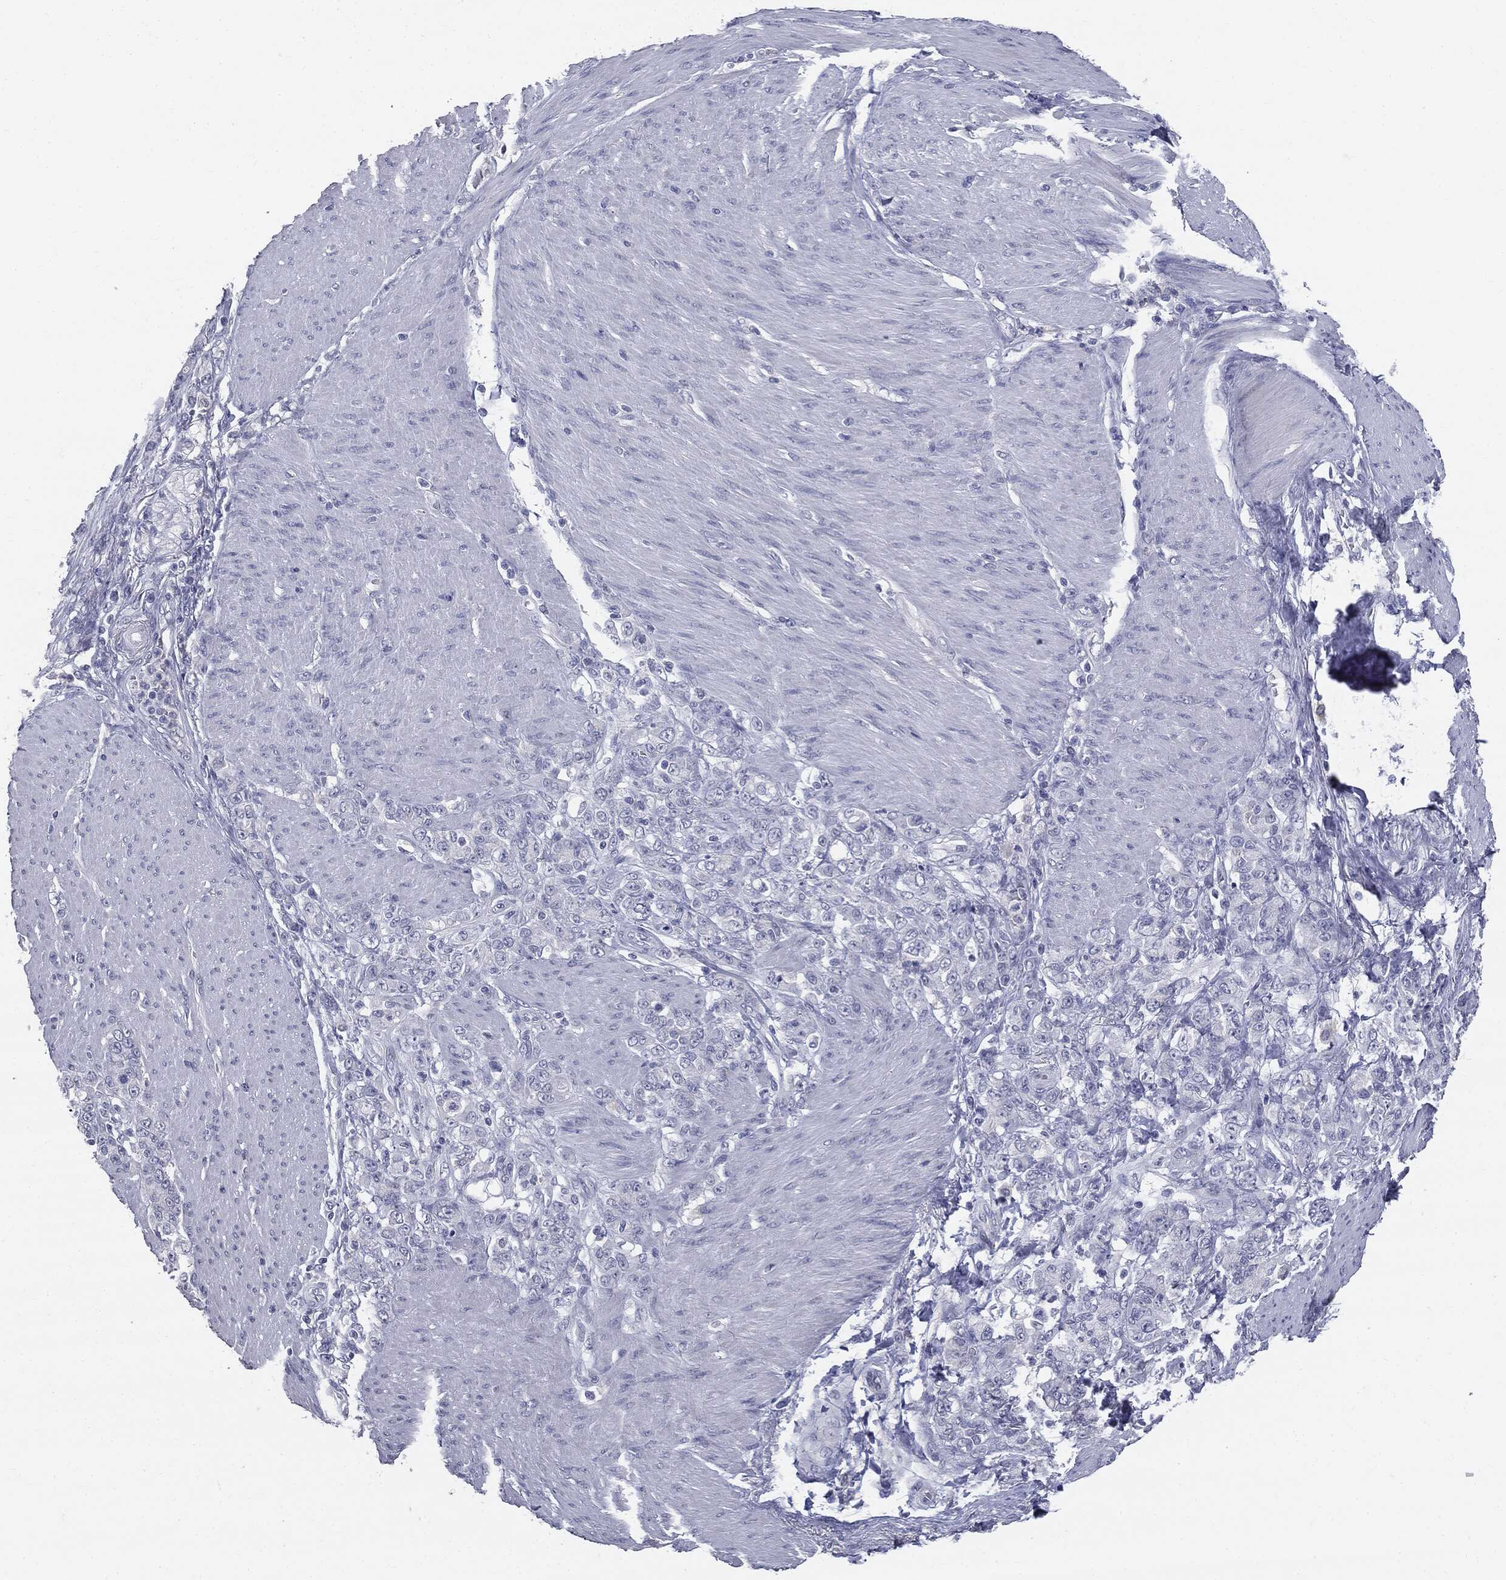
{"staining": {"intensity": "negative", "quantity": "none", "location": "none"}, "tissue": "stomach cancer", "cell_type": "Tumor cells", "image_type": "cancer", "snomed": [{"axis": "morphology", "description": "Adenocarcinoma, NOS"}, {"axis": "topography", "description": "Stomach"}], "caption": "Histopathology image shows no significant protein positivity in tumor cells of stomach adenocarcinoma.", "gene": "AFP", "patient": {"sex": "female", "age": 79}}